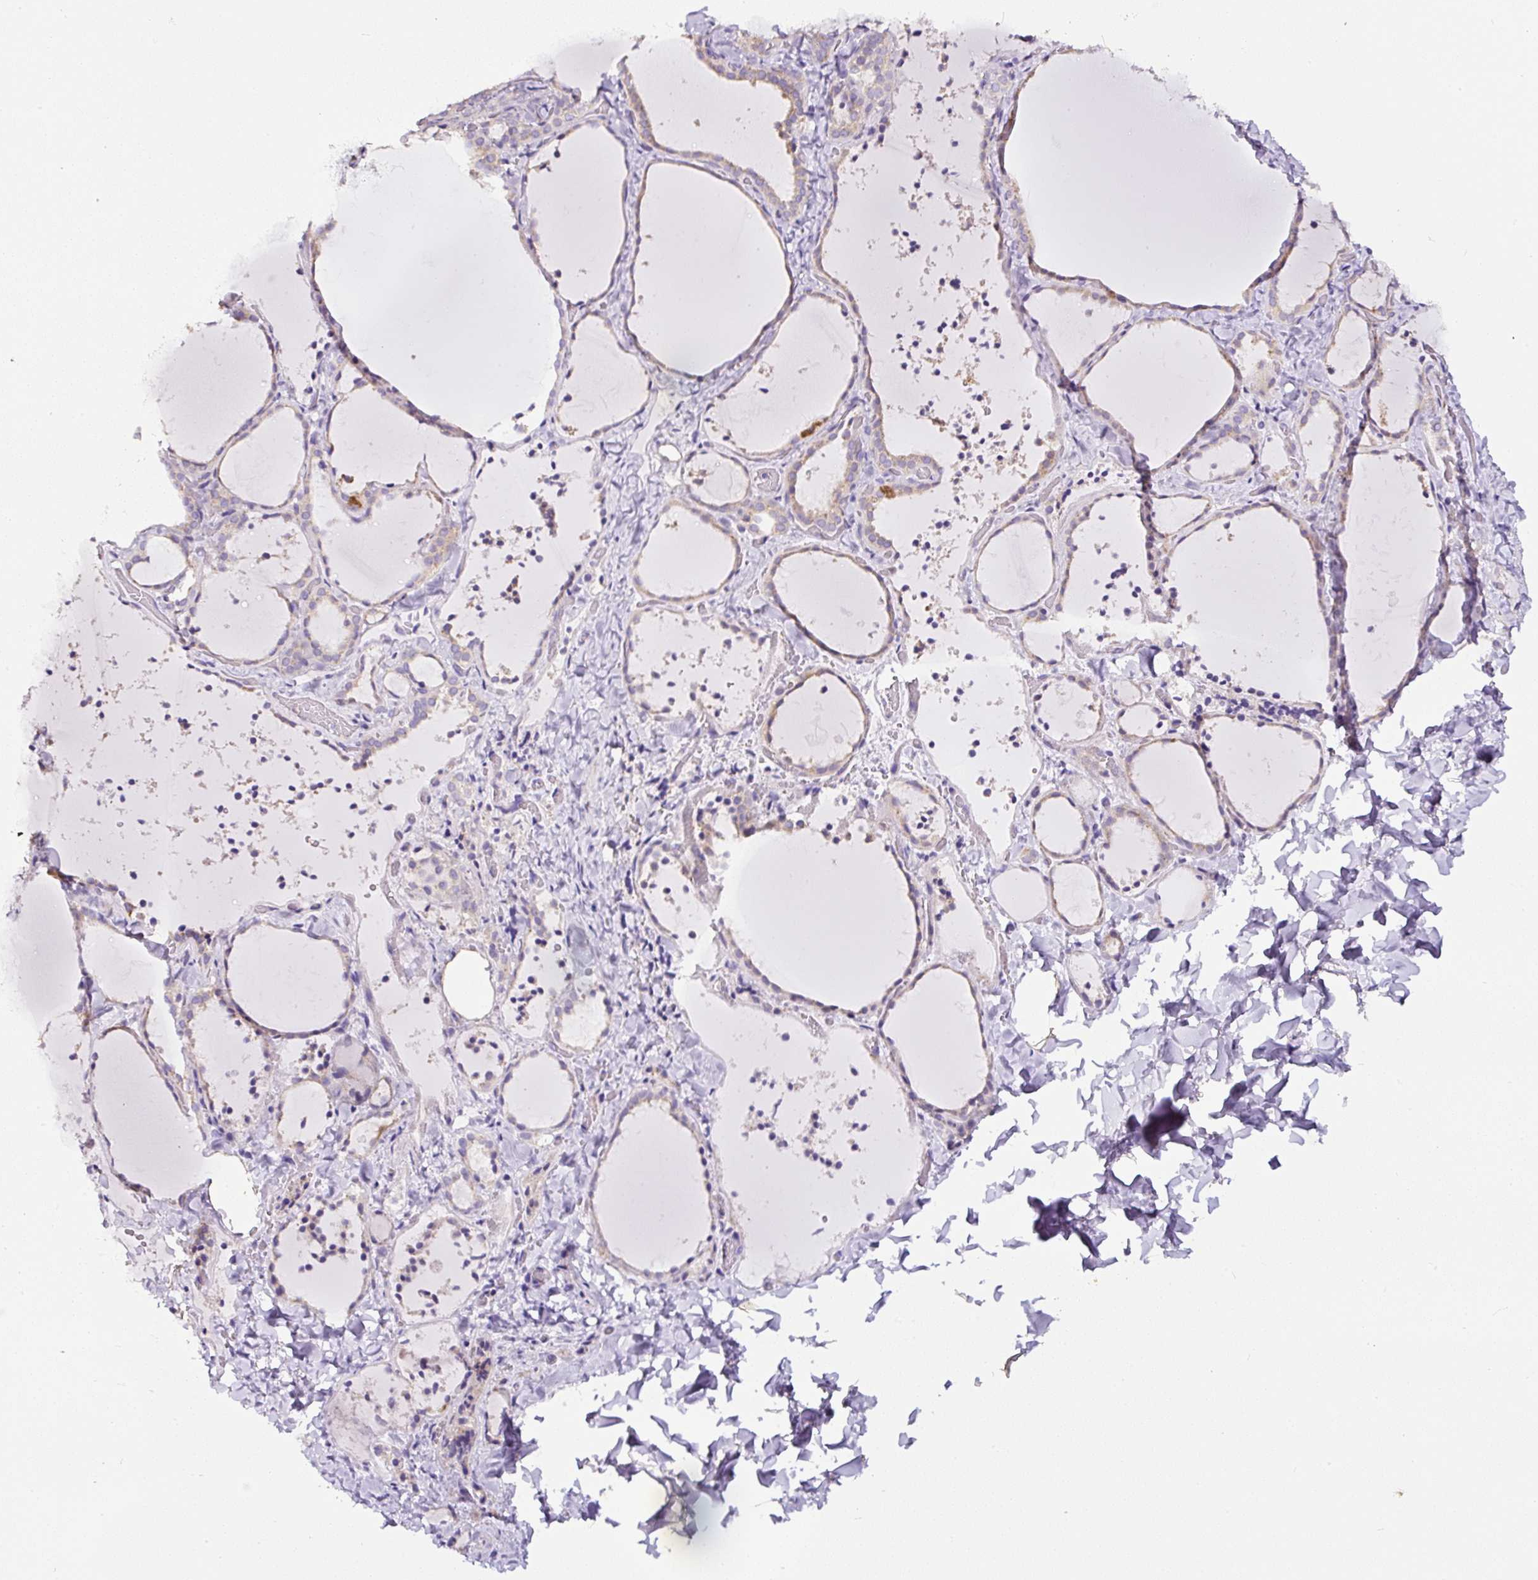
{"staining": {"intensity": "weak", "quantity": "25%-75%", "location": "cytoplasmic/membranous"}, "tissue": "thyroid gland", "cell_type": "Glandular cells", "image_type": "normal", "snomed": [{"axis": "morphology", "description": "Normal tissue, NOS"}, {"axis": "topography", "description": "Thyroid gland"}], "caption": "A photomicrograph of thyroid gland stained for a protein demonstrates weak cytoplasmic/membranous brown staining in glandular cells. Using DAB (brown) and hematoxylin (blue) stains, captured at high magnification using brightfield microscopy.", "gene": "HPS4", "patient": {"sex": "female", "age": 22}}